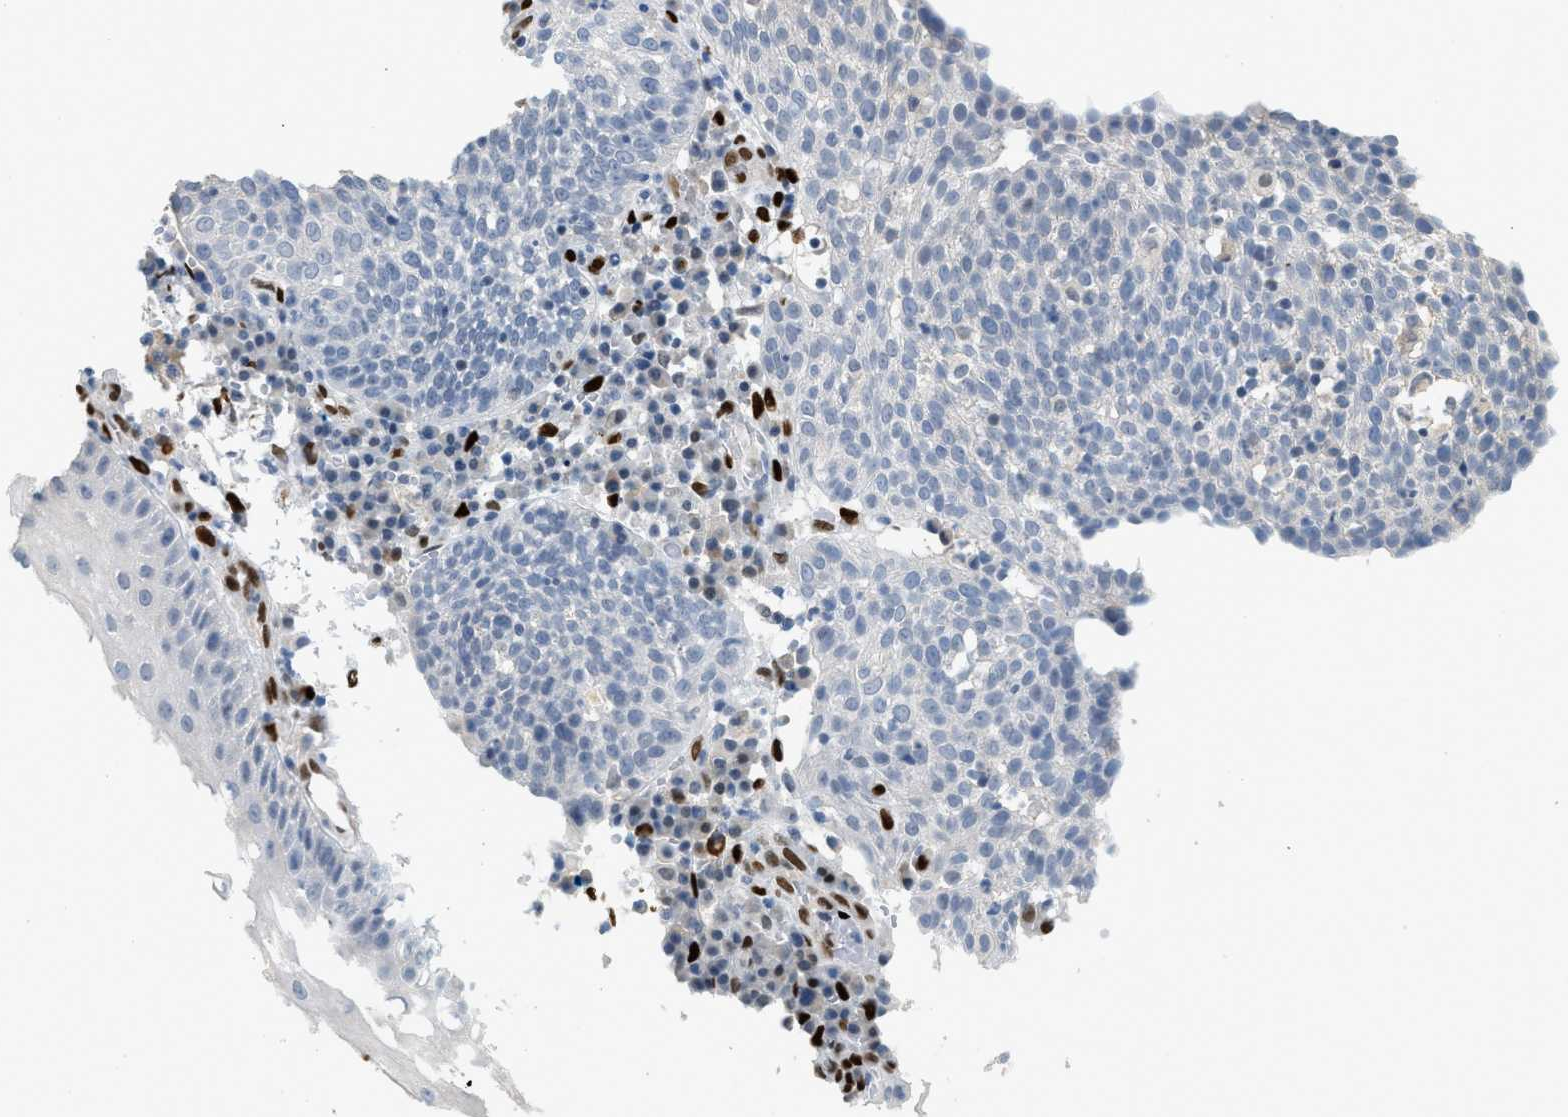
{"staining": {"intensity": "negative", "quantity": "none", "location": "none"}, "tissue": "cervical cancer", "cell_type": "Tumor cells", "image_type": "cancer", "snomed": [{"axis": "morphology", "description": "Squamous cell carcinoma, NOS"}, {"axis": "topography", "description": "Cervix"}], "caption": "The image shows no significant staining in tumor cells of cervical cancer.", "gene": "ZBTB20", "patient": {"sex": "female", "age": 34}}